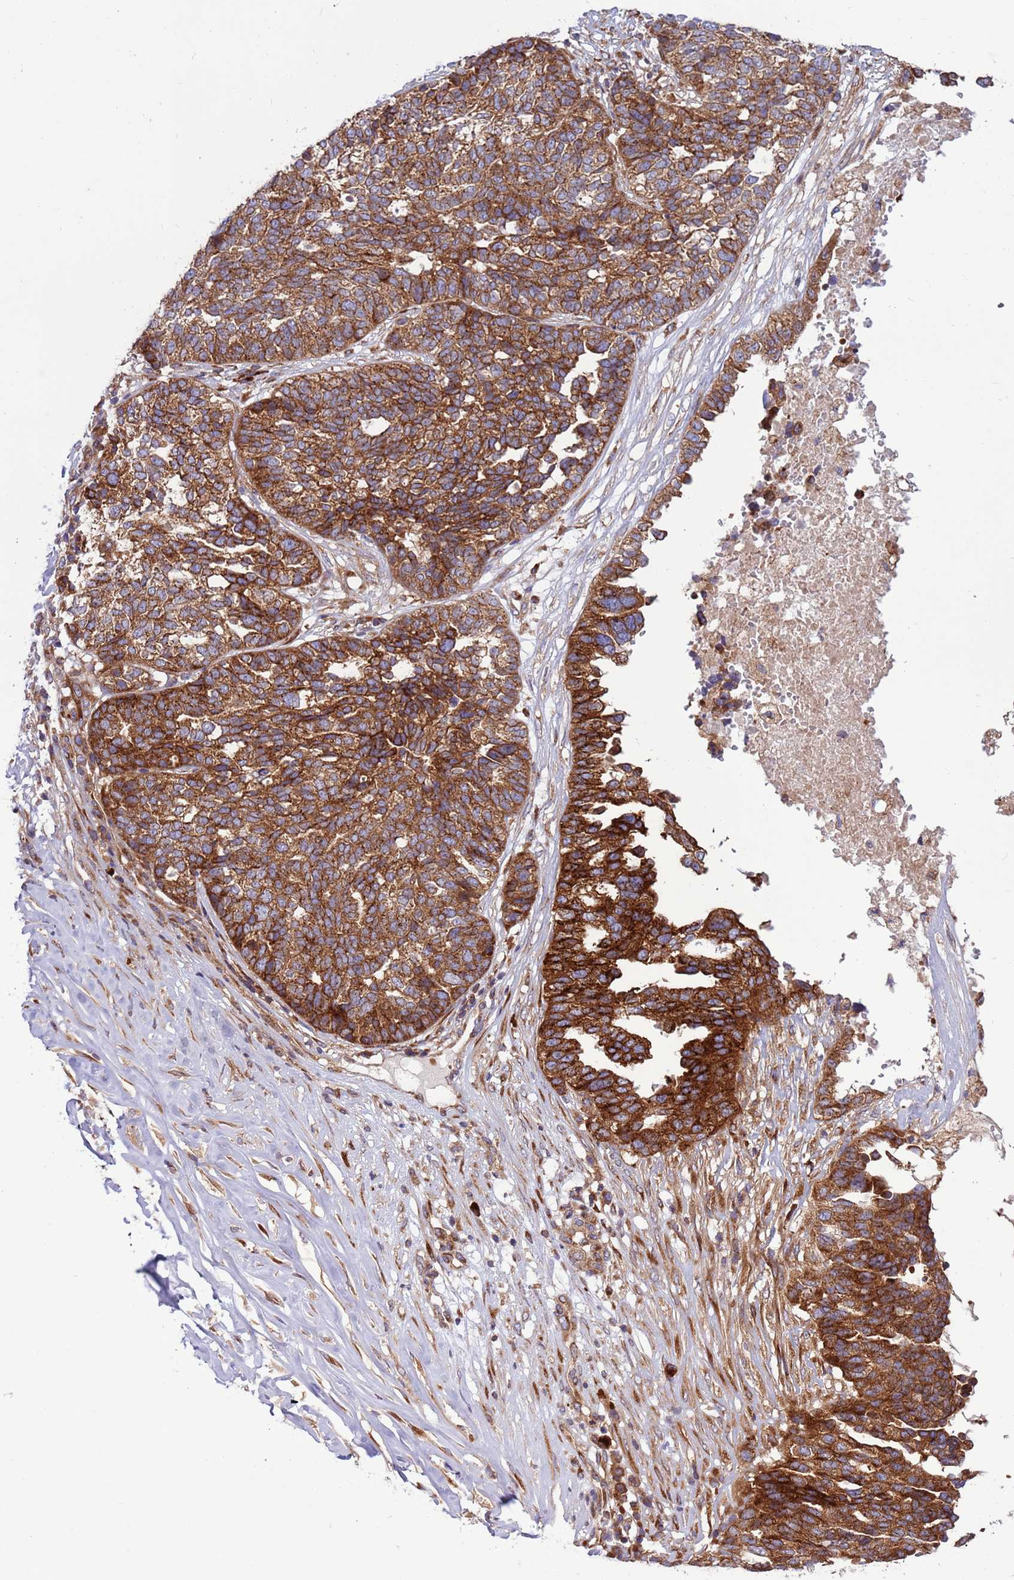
{"staining": {"intensity": "strong", "quantity": ">75%", "location": "cytoplasmic/membranous"}, "tissue": "ovarian cancer", "cell_type": "Tumor cells", "image_type": "cancer", "snomed": [{"axis": "morphology", "description": "Cystadenocarcinoma, serous, NOS"}, {"axis": "topography", "description": "Ovary"}], "caption": "Immunohistochemistry staining of ovarian serous cystadenocarcinoma, which shows high levels of strong cytoplasmic/membranous staining in about >75% of tumor cells indicating strong cytoplasmic/membranous protein staining. The staining was performed using DAB (brown) for protein detection and nuclei were counterstained in hematoxylin (blue).", "gene": "ZC3HAV1", "patient": {"sex": "female", "age": 59}}